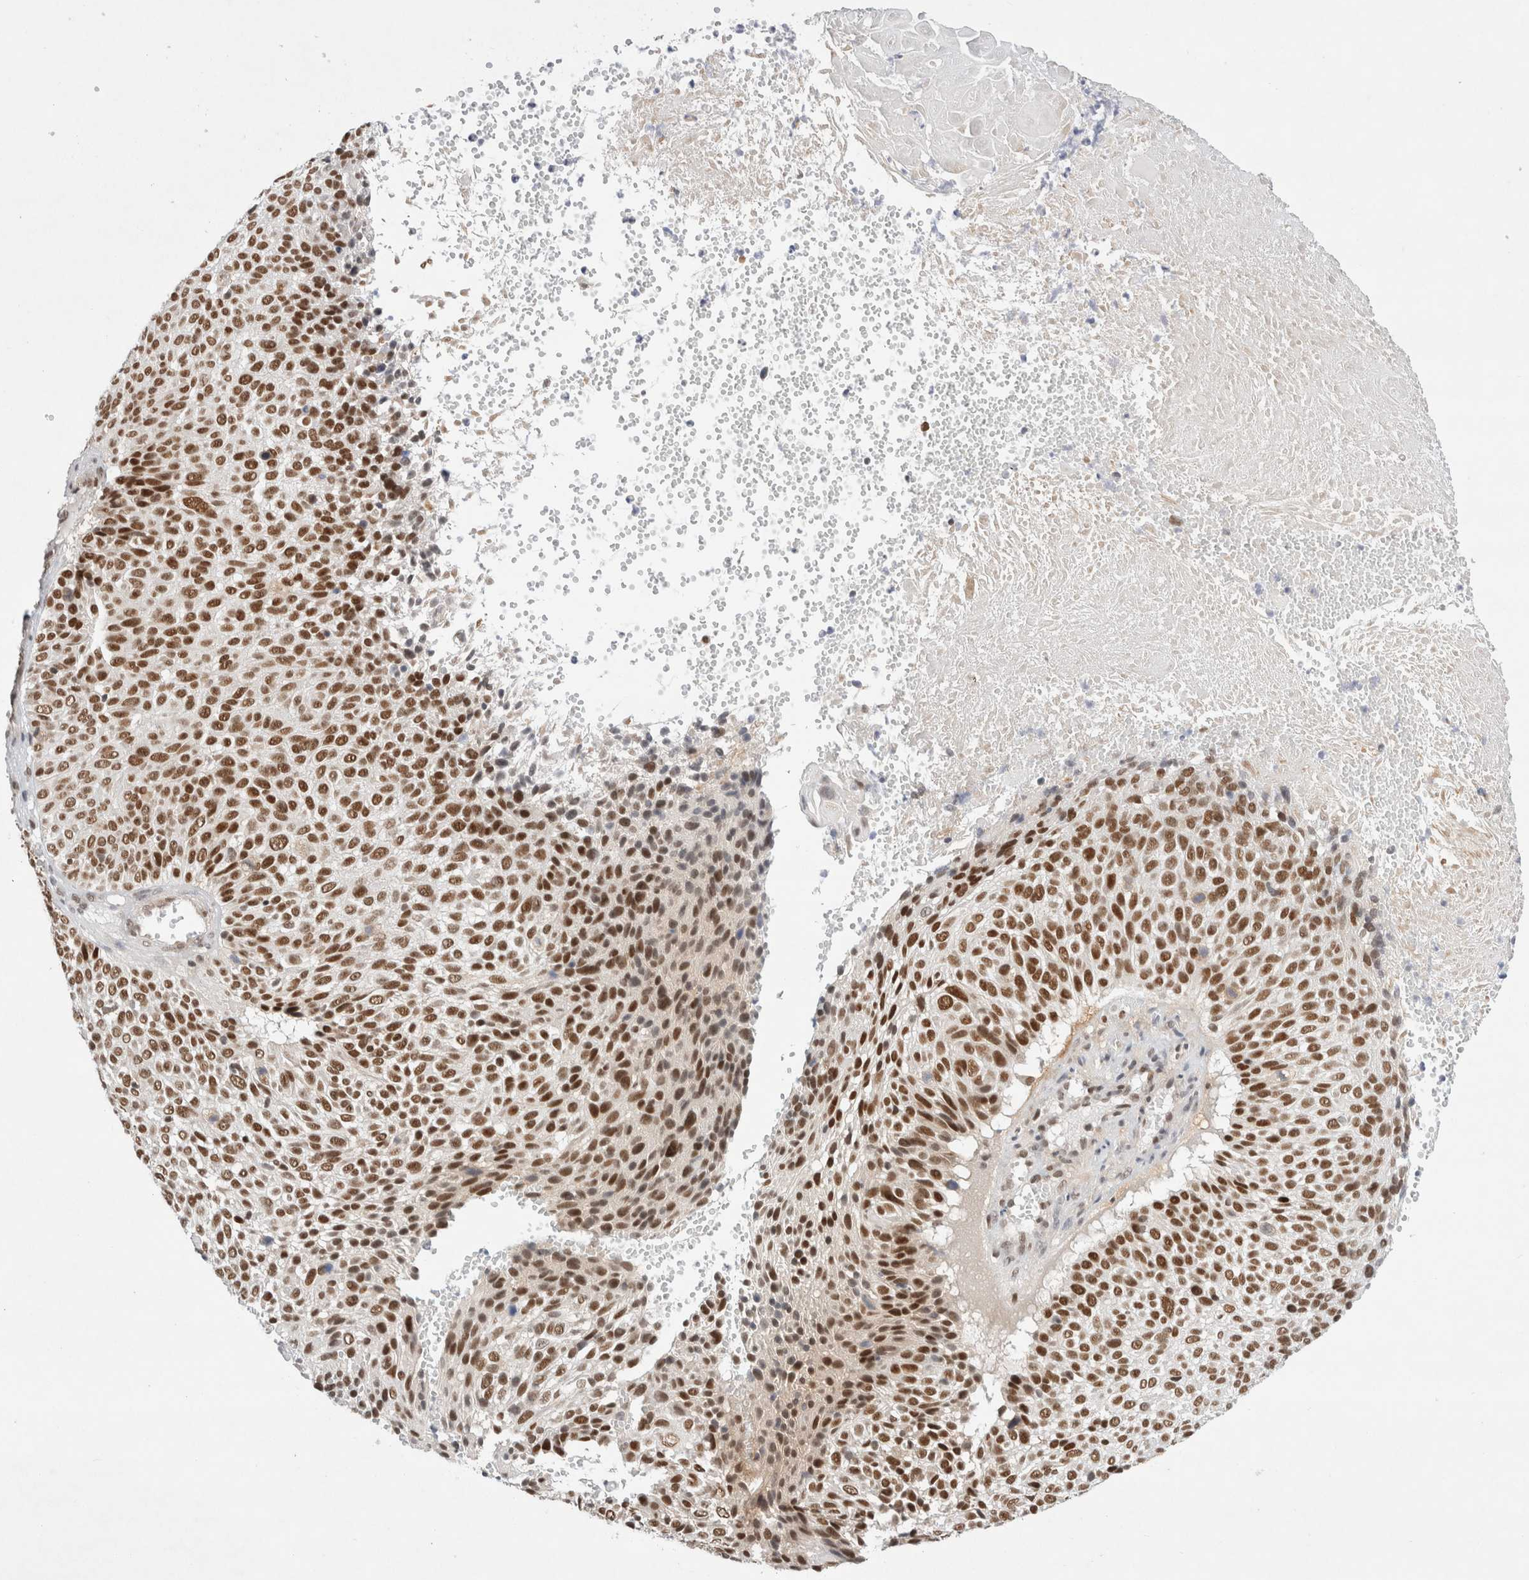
{"staining": {"intensity": "strong", "quantity": ">75%", "location": "nuclear"}, "tissue": "cervical cancer", "cell_type": "Tumor cells", "image_type": "cancer", "snomed": [{"axis": "morphology", "description": "Squamous cell carcinoma, NOS"}, {"axis": "topography", "description": "Cervix"}], "caption": "Immunohistochemical staining of human cervical cancer displays high levels of strong nuclear protein staining in approximately >75% of tumor cells.", "gene": "GTF2I", "patient": {"sex": "female", "age": 74}}